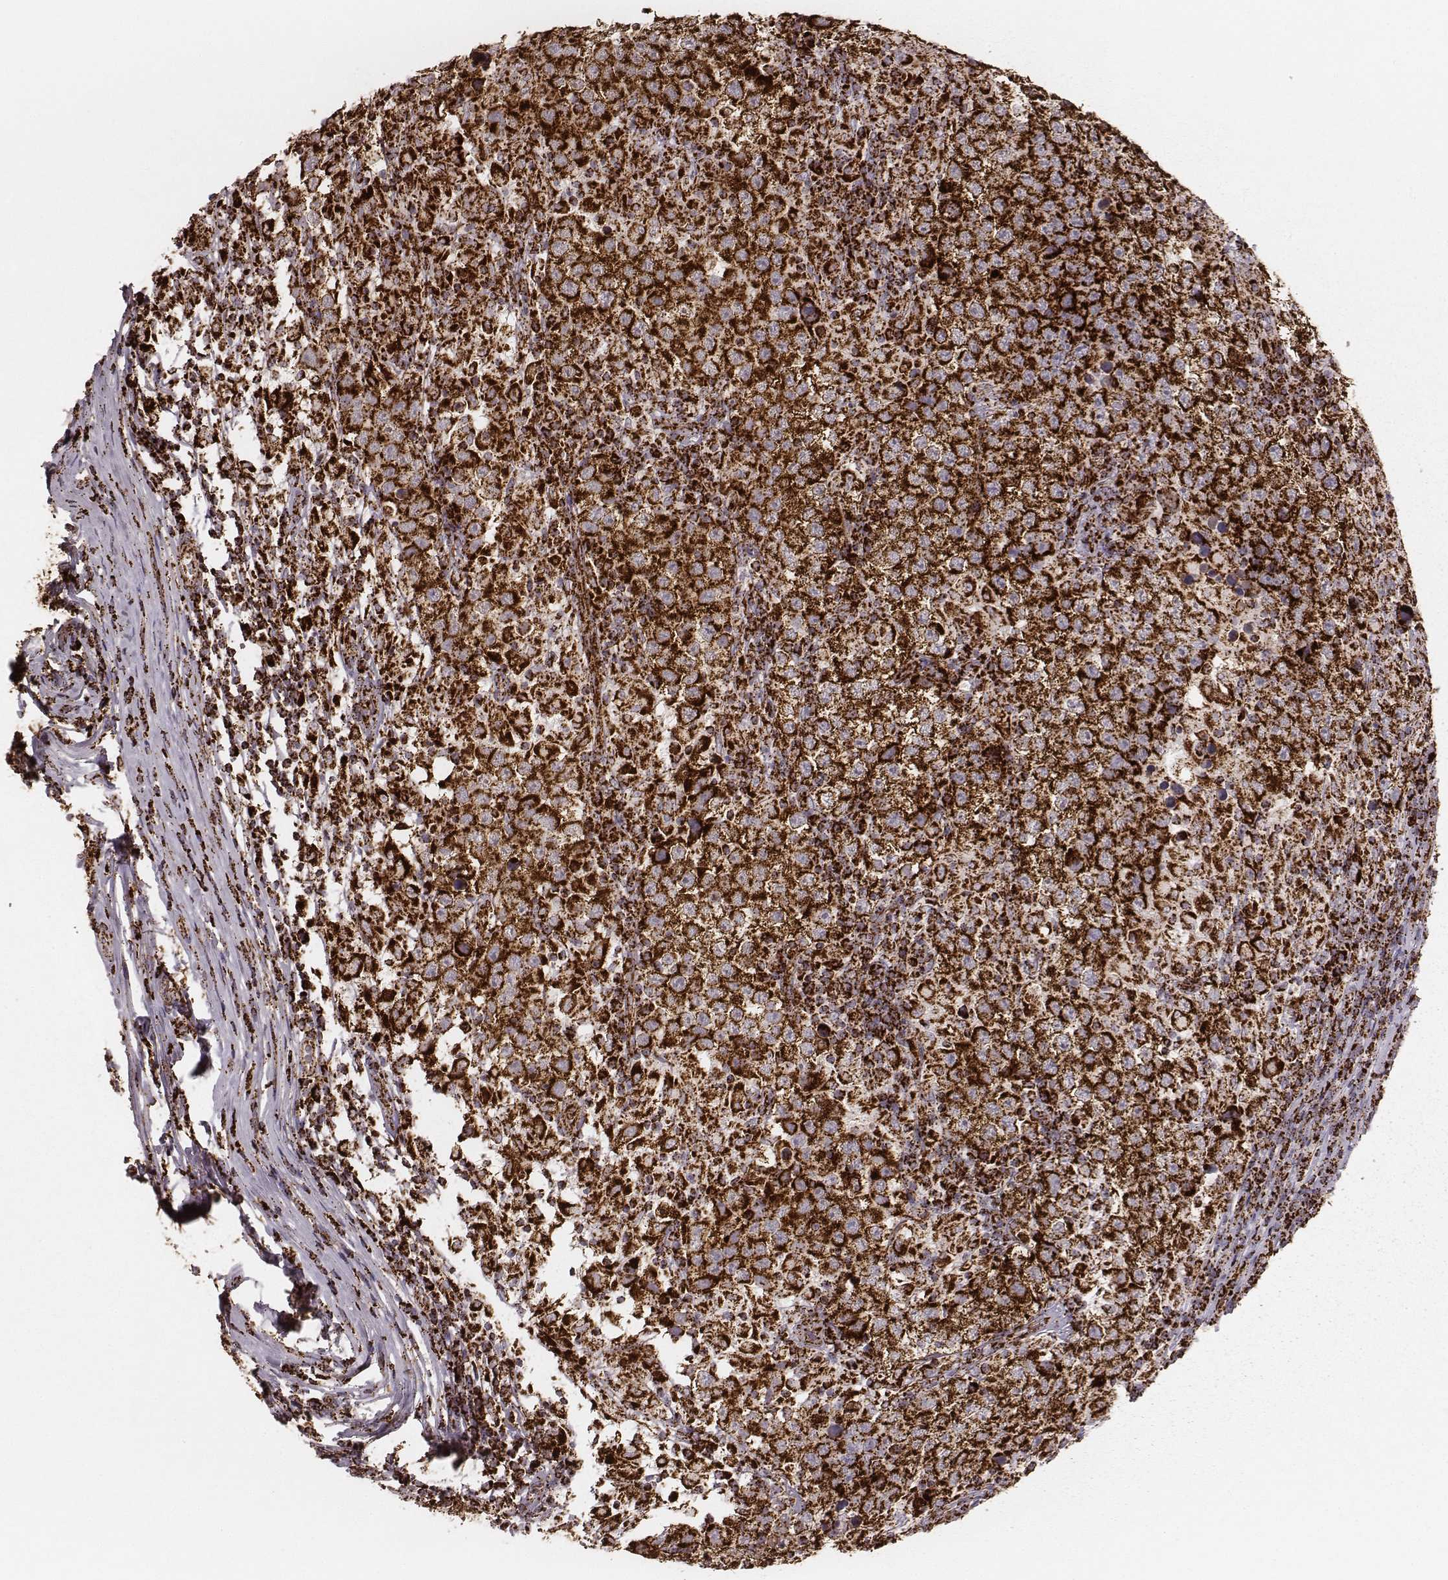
{"staining": {"intensity": "strong", "quantity": ">75%", "location": "cytoplasmic/membranous"}, "tissue": "testis cancer", "cell_type": "Tumor cells", "image_type": "cancer", "snomed": [{"axis": "morphology", "description": "Seminoma, NOS"}, {"axis": "morphology", "description": "Carcinoma, Embryonal, NOS"}, {"axis": "topography", "description": "Testis"}], "caption": "This image exhibits testis embryonal carcinoma stained with immunohistochemistry (IHC) to label a protein in brown. The cytoplasmic/membranous of tumor cells show strong positivity for the protein. Nuclei are counter-stained blue.", "gene": "TUFM", "patient": {"sex": "male", "age": 41}}